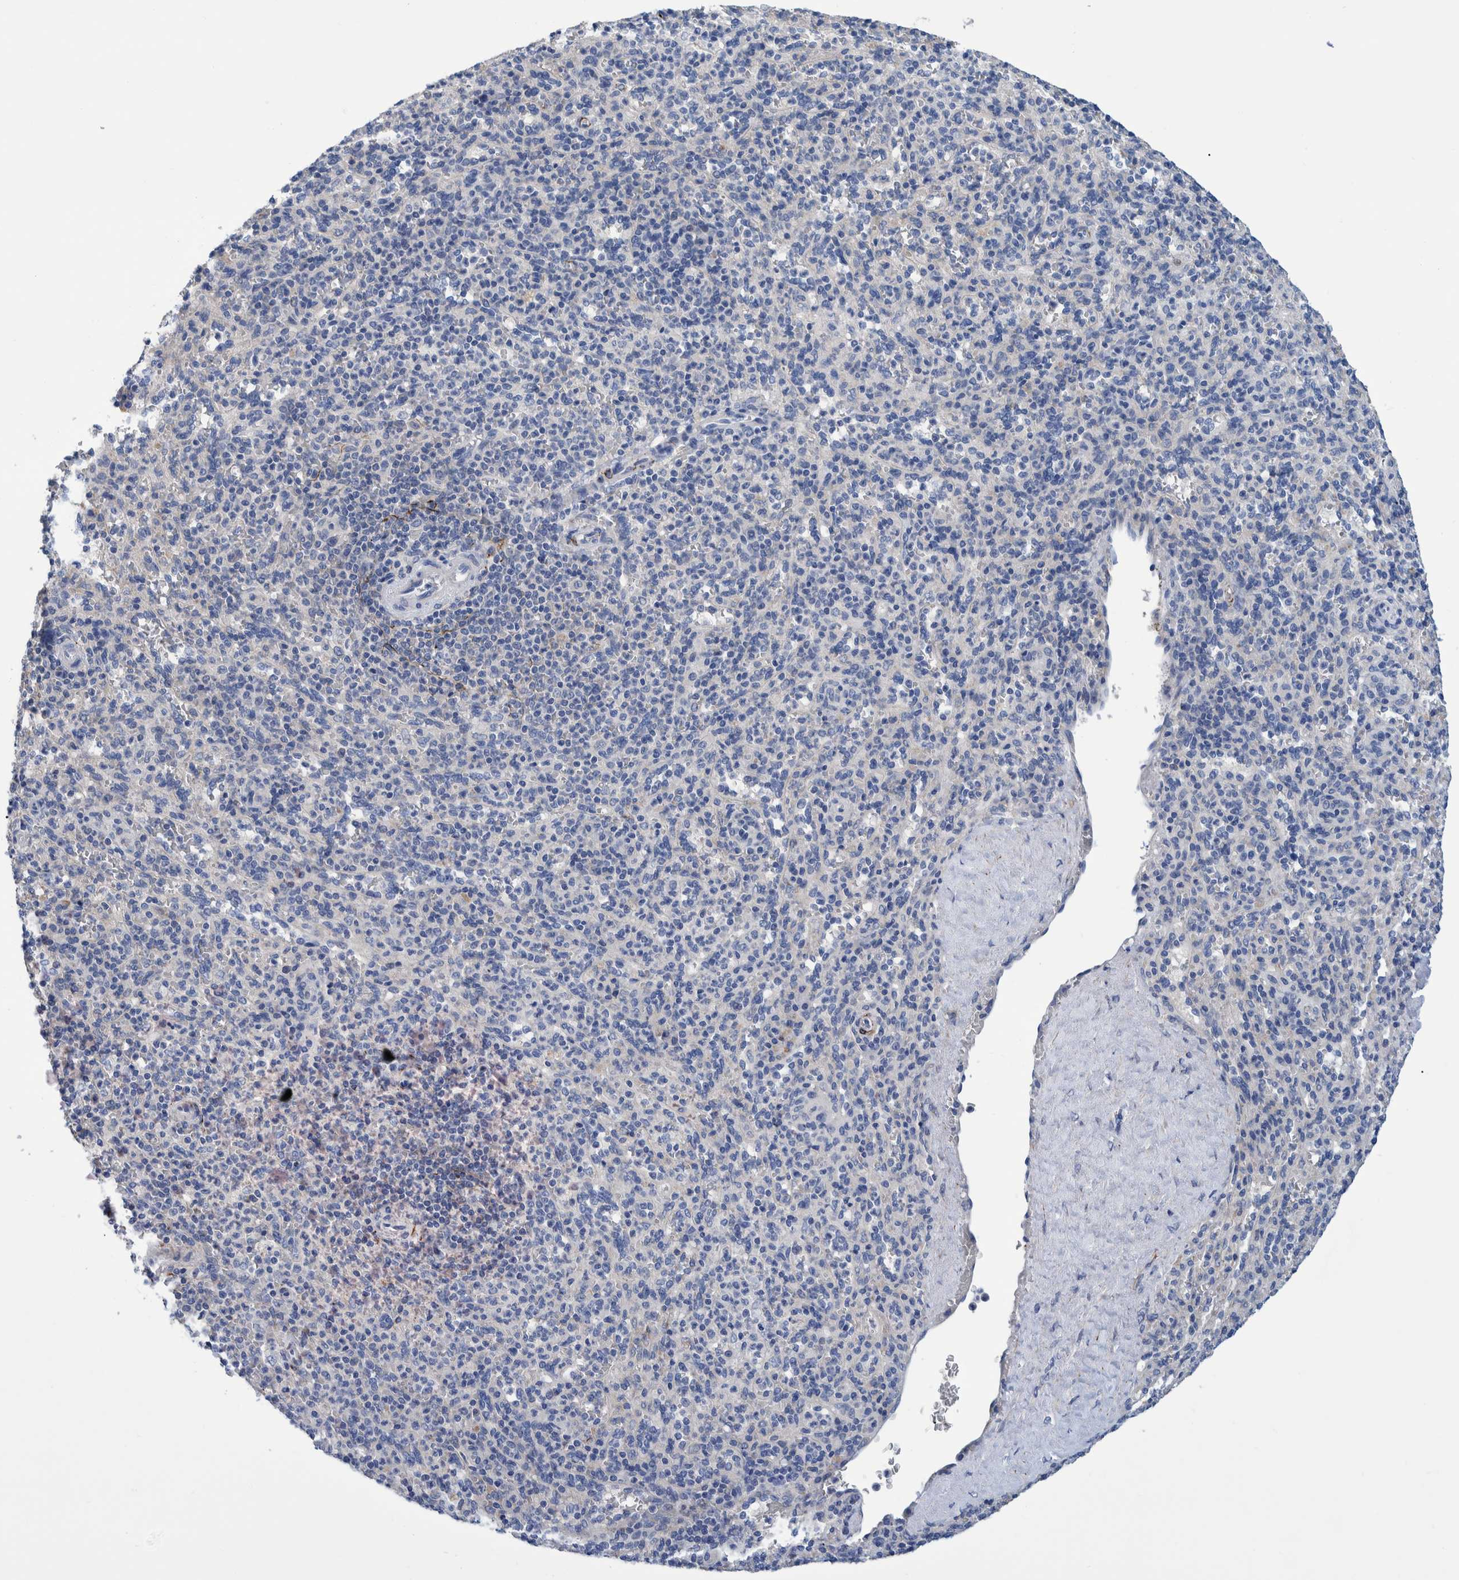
{"staining": {"intensity": "negative", "quantity": "none", "location": "none"}, "tissue": "spleen", "cell_type": "Cells in red pulp", "image_type": "normal", "snomed": [{"axis": "morphology", "description": "Normal tissue, NOS"}, {"axis": "topography", "description": "Spleen"}], "caption": "A micrograph of spleen stained for a protein exhibits no brown staining in cells in red pulp.", "gene": "MKS1", "patient": {"sex": "male", "age": 36}}